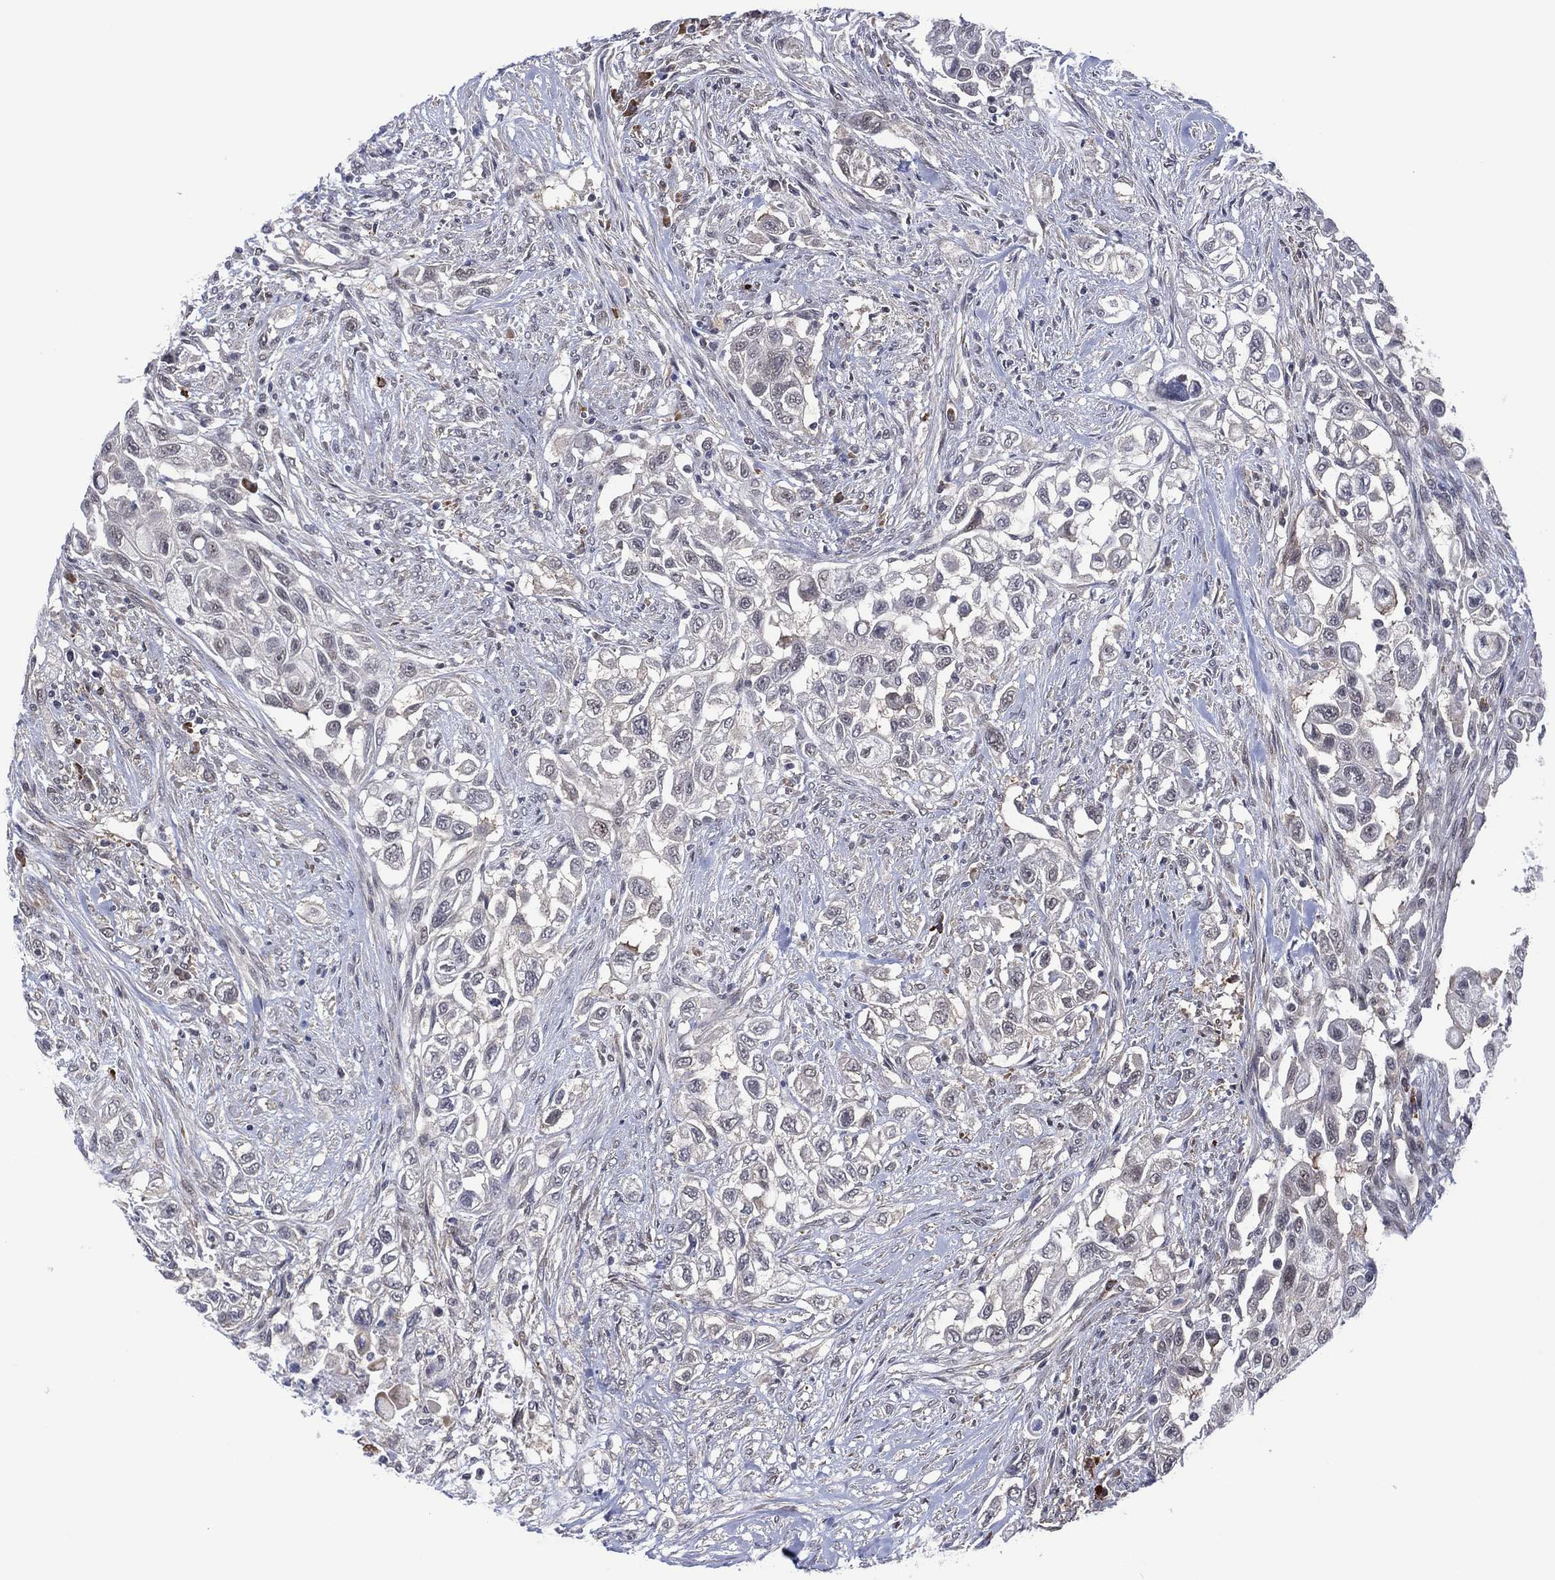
{"staining": {"intensity": "negative", "quantity": "none", "location": "none"}, "tissue": "urothelial cancer", "cell_type": "Tumor cells", "image_type": "cancer", "snomed": [{"axis": "morphology", "description": "Urothelial carcinoma, High grade"}, {"axis": "topography", "description": "Urinary bladder"}], "caption": "Immunohistochemistry image of urothelial cancer stained for a protein (brown), which reveals no expression in tumor cells.", "gene": "DPP4", "patient": {"sex": "female", "age": 56}}